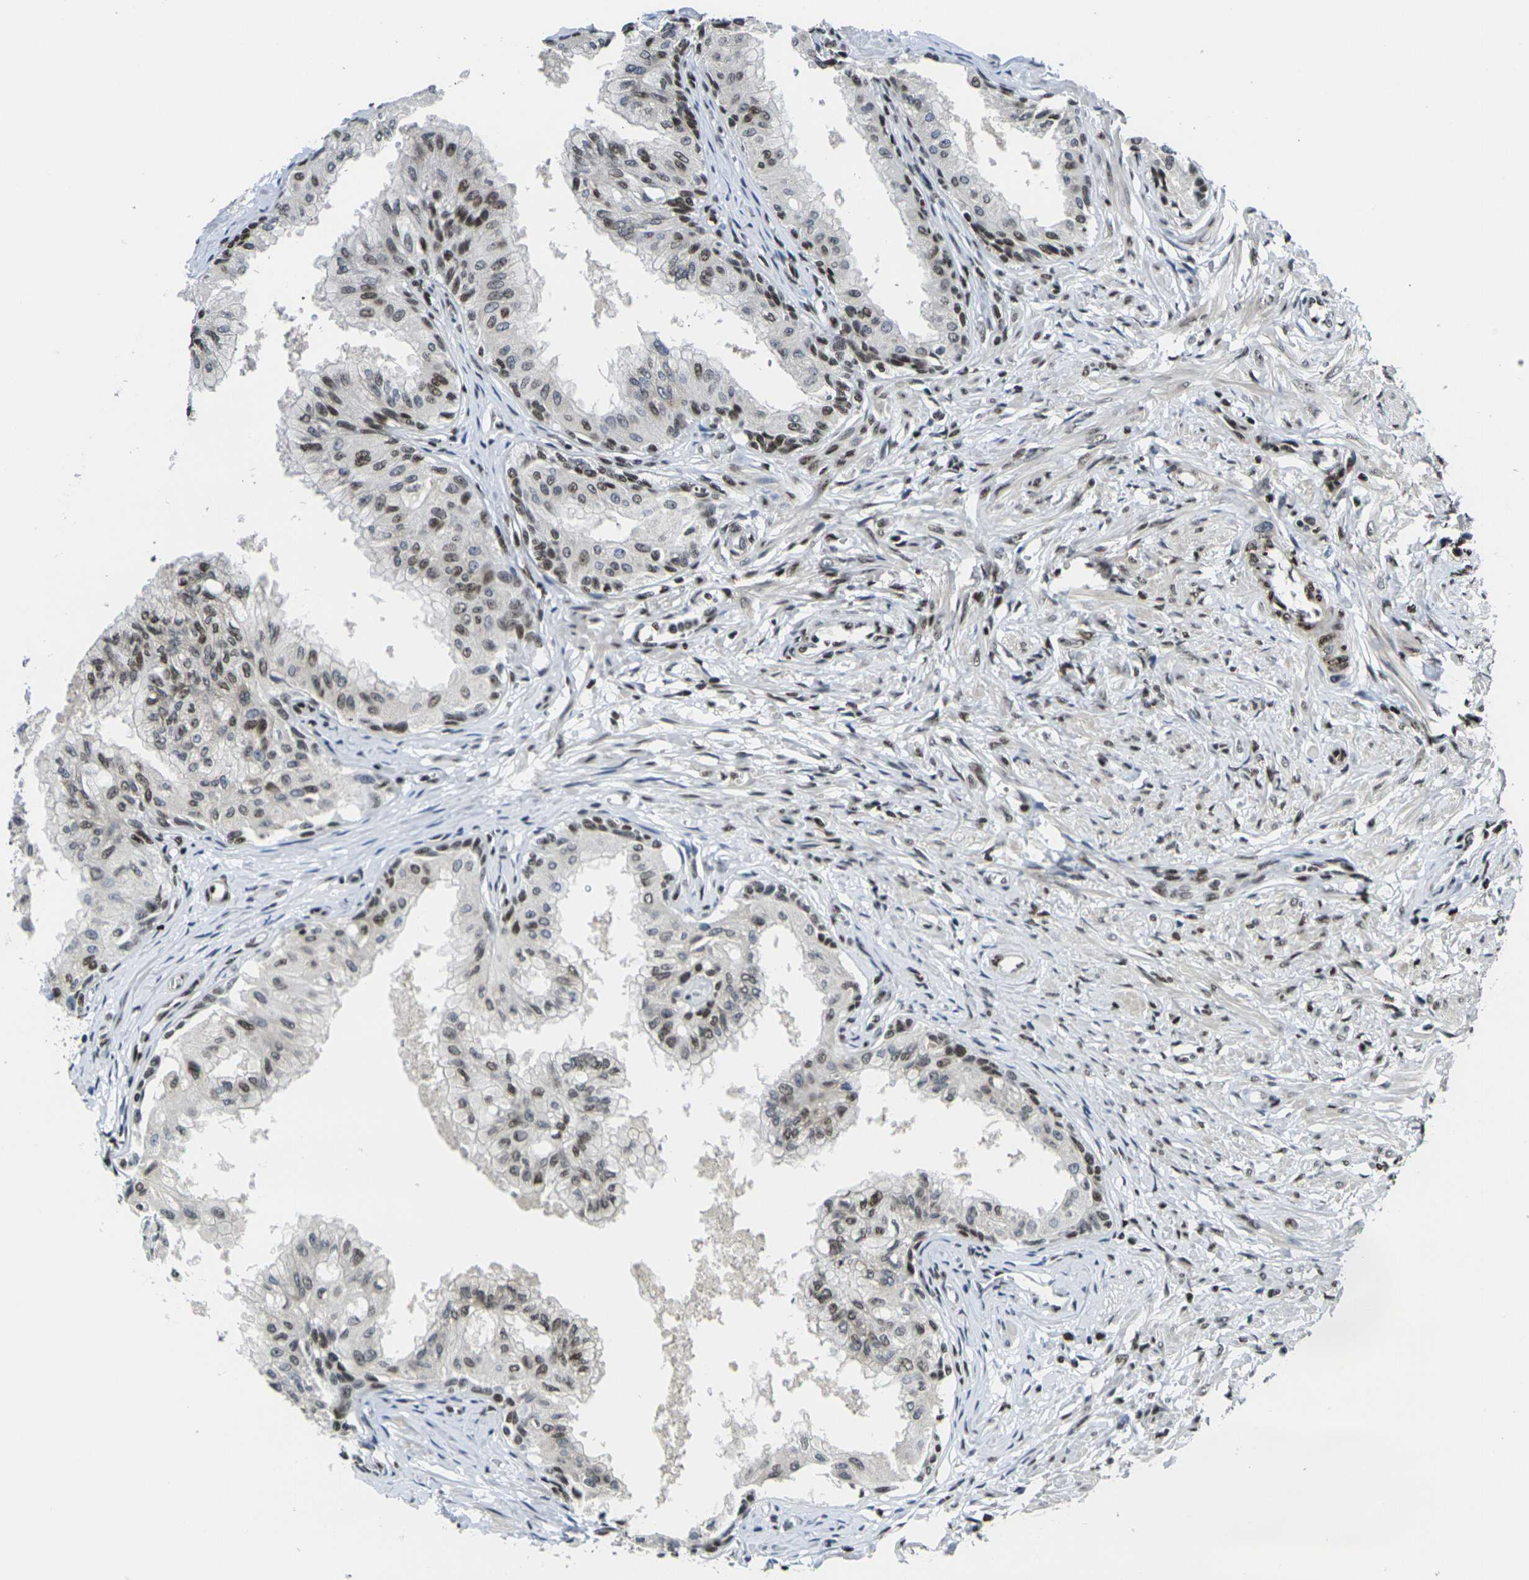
{"staining": {"intensity": "moderate", "quantity": "25%-75%", "location": "nuclear"}, "tissue": "prostate", "cell_type": "Glandular cells", "image_type": "normal", "snomed": [{"axis": "morphology", "description": "Normal tissue, NOS"}, {"axis": "topography", "description": "Prostate"}, {"axis": "topography", "description": "Seminal veicle"}], "caption": "Immunohistochemical staining of unremarkable prostate displays 25%-75% levels of moderate nuclear protein expression in approximately 25%-75% of glandular cells. Immunohistochemistry stains the protein in brown and the nuclei are stained blue.", "gene": "H1", "patient": {"sex": "male", "age": 60}}